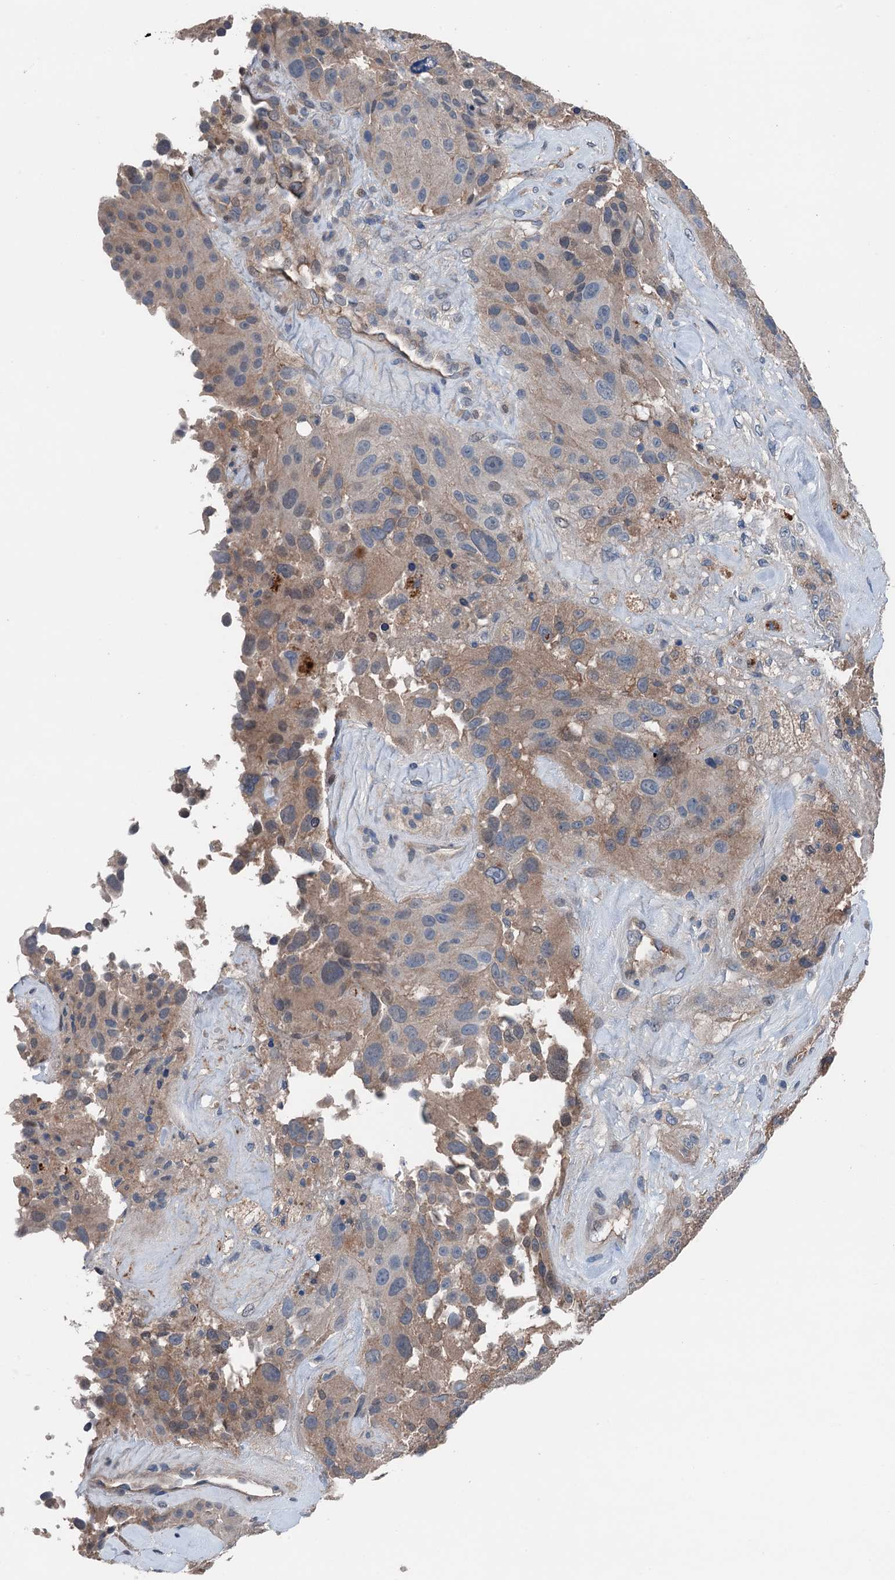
{"staining": {"intensity": "moderate", "quantity": "25%-75%", "location": "cytoplasmic/membranous"}, "tissue": "melanoma", "cell_type": "Tumor cells", "image_type": "cancer", "snomed": [{"axis": "morphology", "description": "Malignant melanoma, Metastatic site"}, {"axis": "topography", "description": "Lymph node"}], "caption": "Immunohistochemistry (IHC) staining of malignant melanoma (metastatic site), which exhibits medium levels of moderate cytoplasmic/membranous staining in about 25%-75% of tumor cells indicating moderate cytoplasmic/membranous protein staining. The staining was performed using DAB (brown) for protein detection and nuclei were counterstained in hematoxylin (blue).", "gene": "SLC2A10", "patient": {"sex": "male", "age": 62}}